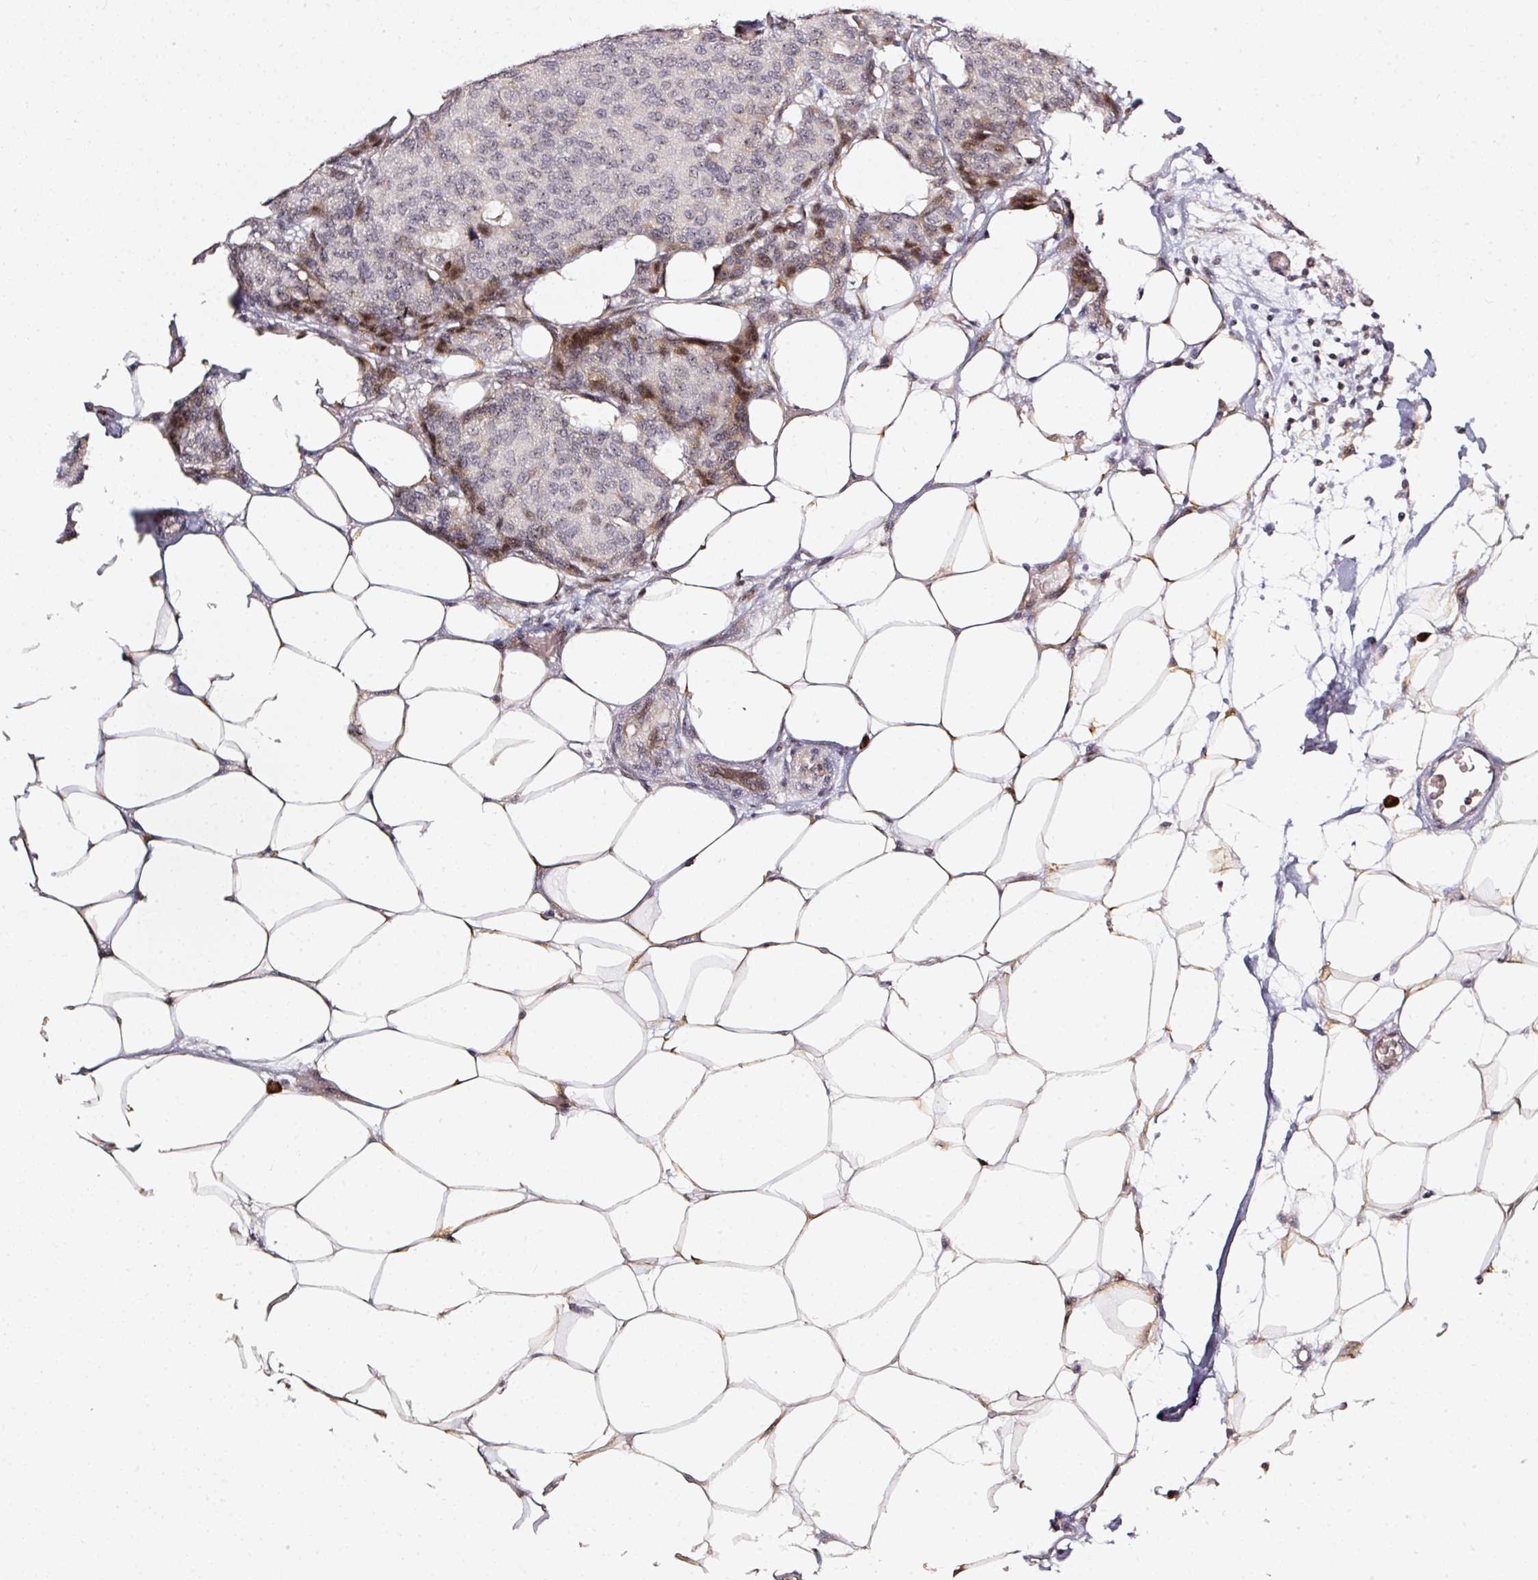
{"staining": {"intensity": "negative", "quantity": "none", "location": "none"}, "tissue": "breast cancer", "cell_type": "Tumor cells", "image_type": "cancer", "snomed": [{"axis": "morphology", "description": "Duct carcinoma"}, {"axis": "topography", "description": "Breast"}], "caption": "Immunohistochemical staining of human infiltrating ductal carcinoma (breast) demonstrates no significant expression in tumor cells. The staining was performed using DAB to visualize the protein expression in brown, while the nuclei were stained in blue with hematoxylin (Magnification: 20x).", "gene": "MXRA8", "patient": {"sex": "female", "age": 75}}